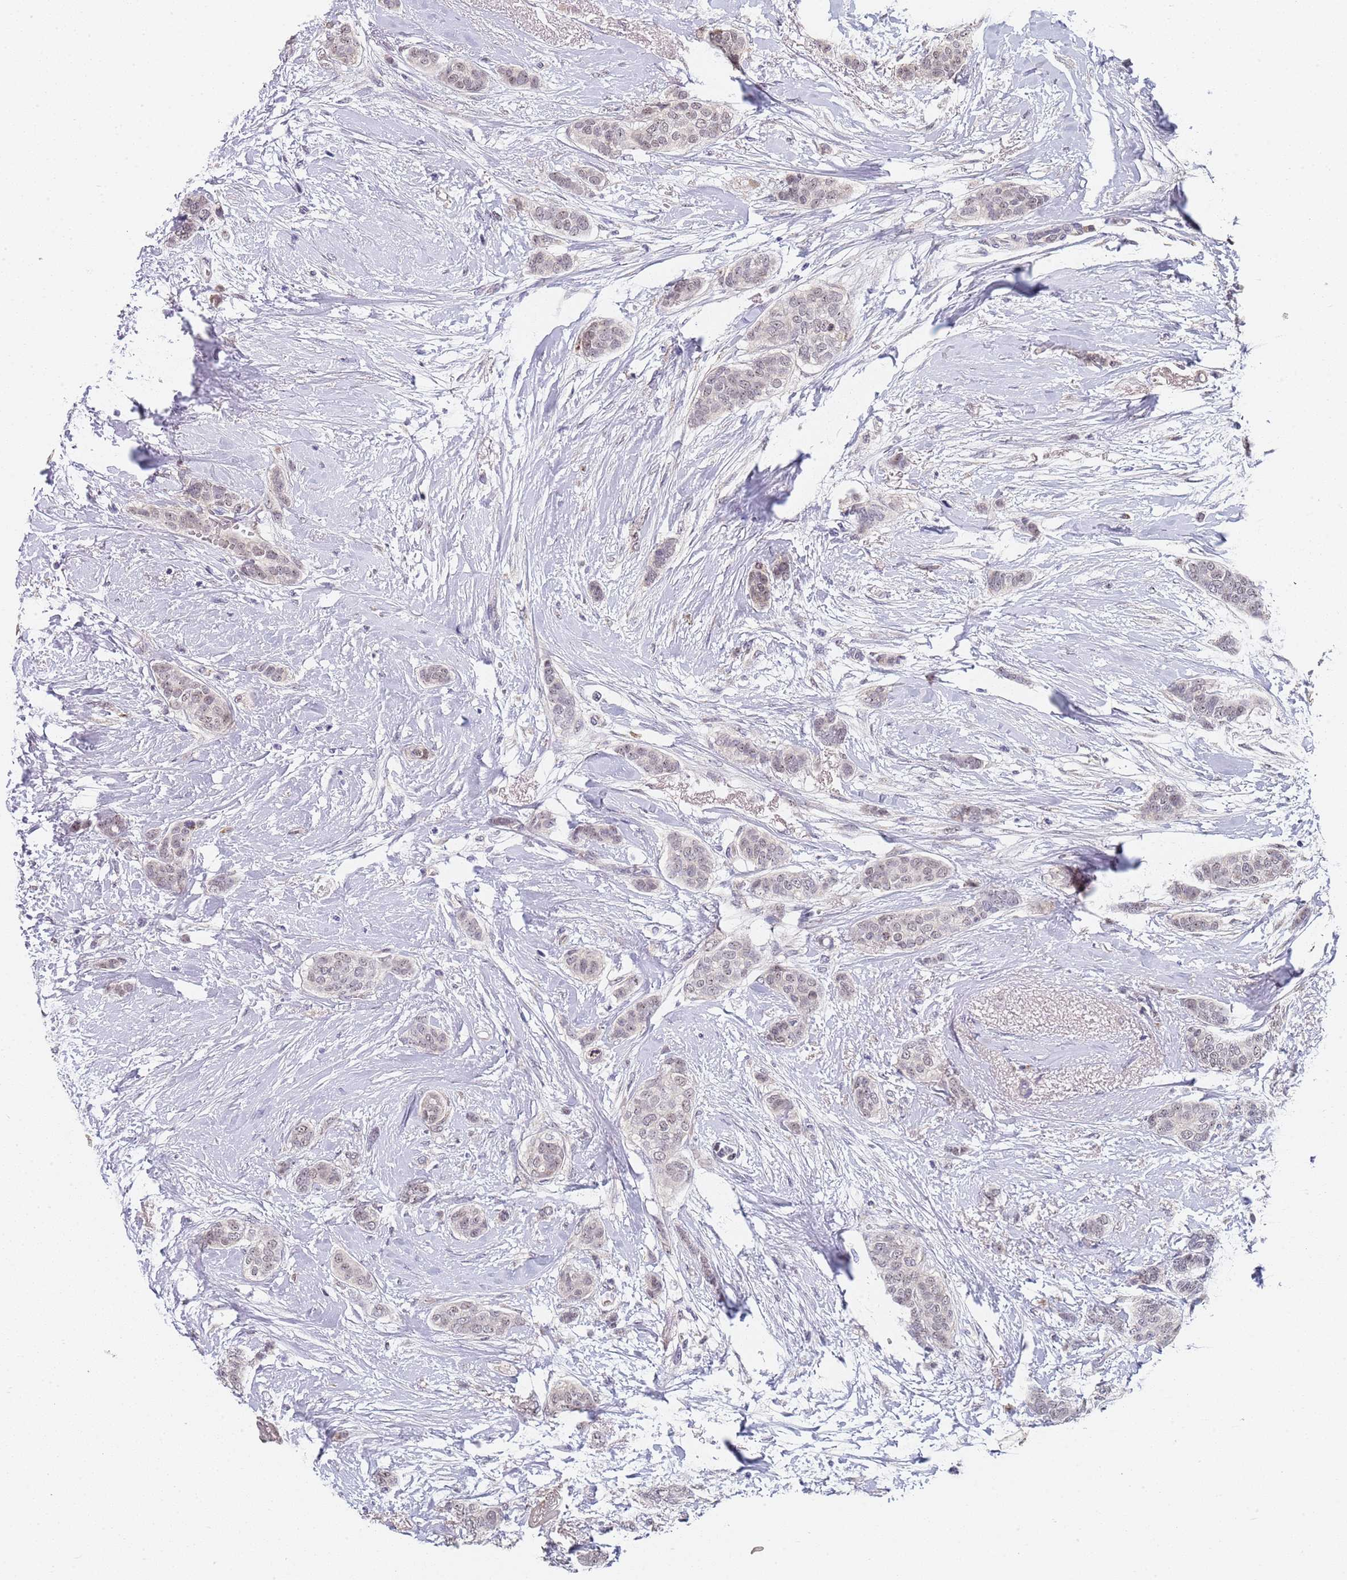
{"staining": {"intensity": "negative", "quantity": "none", "location": "none"}, "tissue": "breast cancer", "cell_type": "Tumor cells", "image_type": "cancer", "snomed": [{"axis": "morphology", "description": "Duct carcinoma"}, {"axis": "topography", "description": "Breast"}], "caption": "This is an immunohistochemistry micrograph of human breast cancer. There is no positivity in tumor cells.", "gene": "PLCL2", "patient": {"sex": "female", "age": 72}}